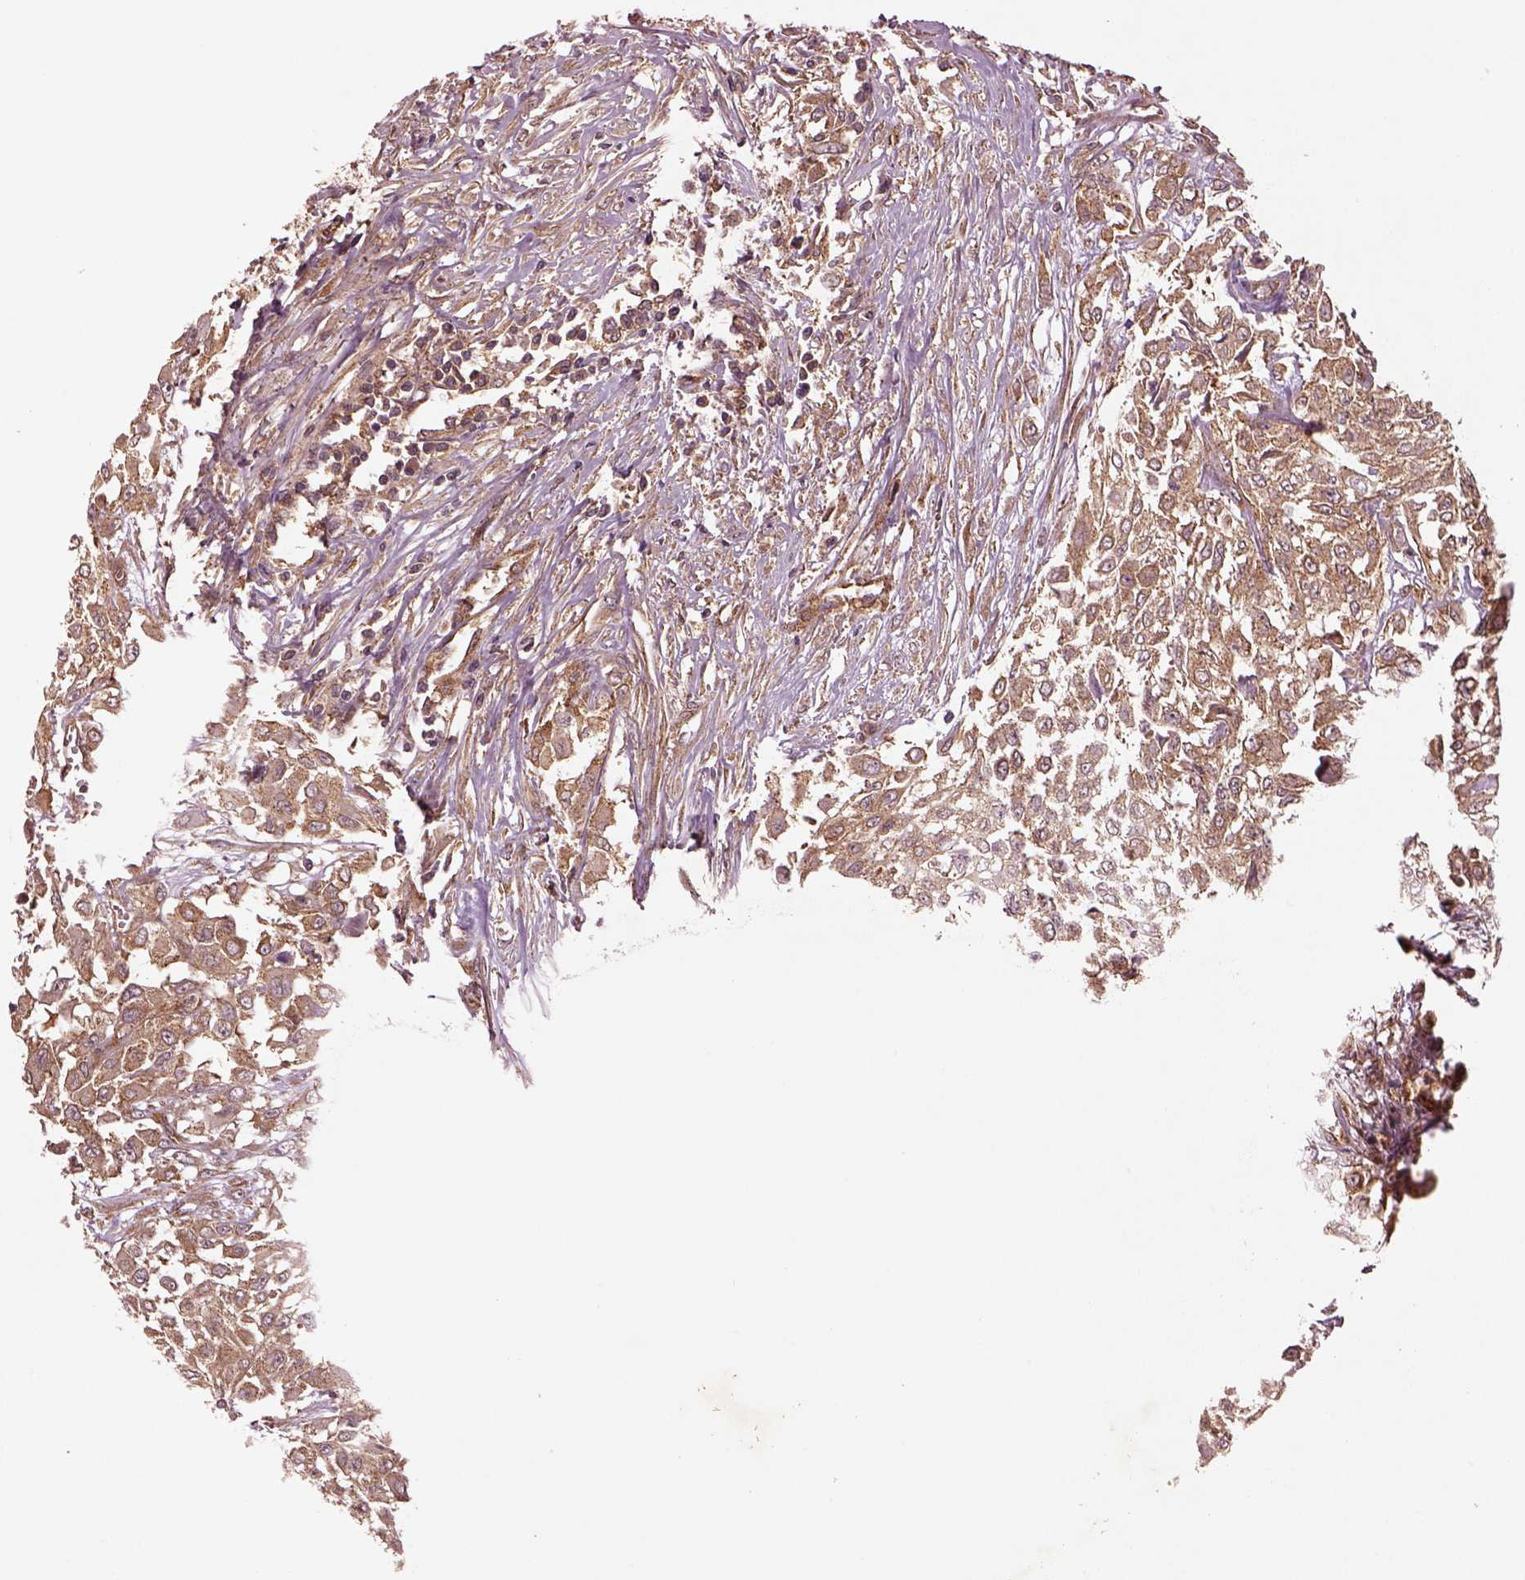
{"staining": {"intensity": "moderate", "quantity": "25%-75%", "location": "cytoplasmic/membranous"}, "tissue": "urothelial cancer", "cell_type": "Tumor cells", "image_type": "cancer", "snomed": [{"axis": "morphology", "description": "Urothelial carcinoma, High grade"}, {"axis": "topography", "description": "Urinary bladder"}], "caption": "A brown stain shows moderate cytoplasmic/membranous staining of a protein in urothelial cancer tumor cells.", "gene": "WASHC2A", "patient": {"sex": "male", "age": 57}}